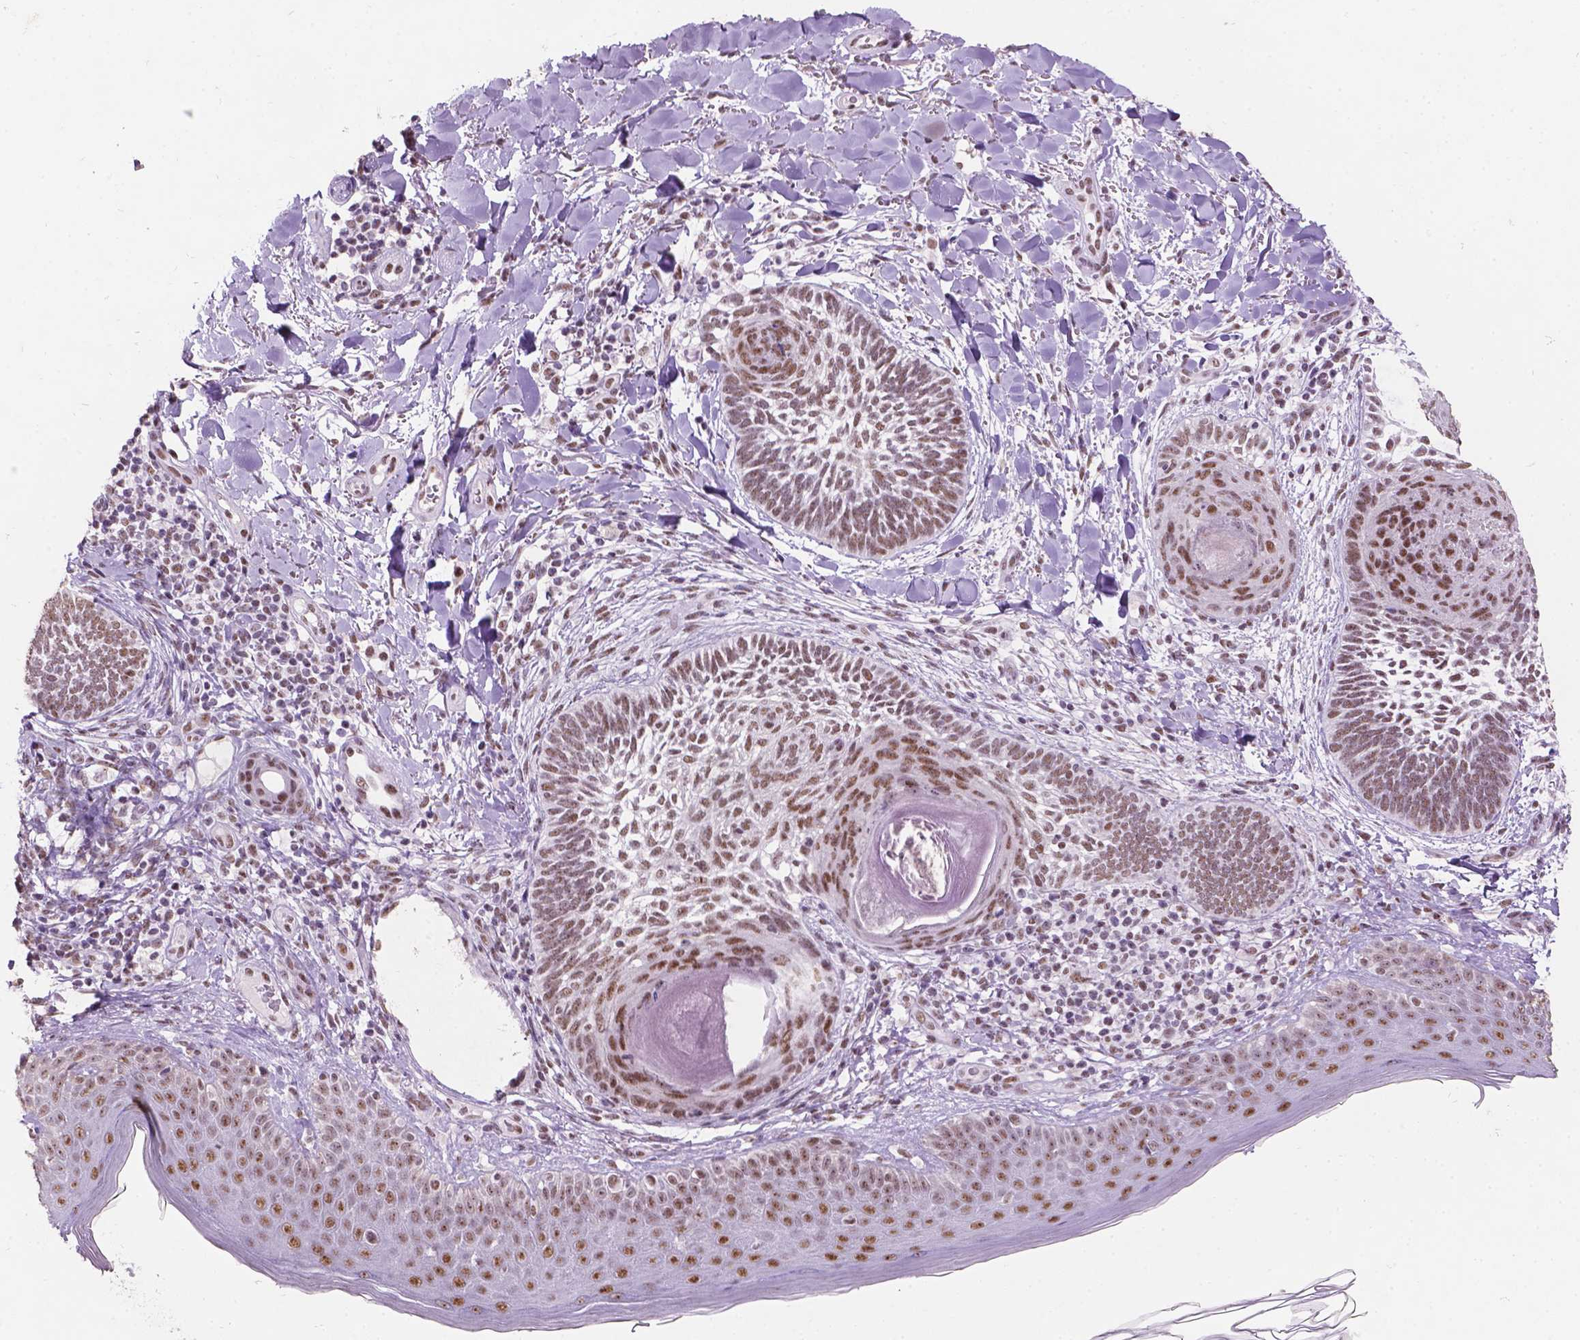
{"staining": {"intensity": "weak", "quantity": ">75%", "location": "nuclear"}, "tissue": "skin cancer", "cell_type": "Tumor cells", "image_type": "cancer", "snomed": [{"axis": "morphology", "description": "Normal tissue, NOS"}, {"axis": "morphology", "description": "Basal cell carcinoma"}, {"axis": "topography", "description": "Skin"}], "caption": "A brown stain labels weak nuclear positivity of a protein in skin basal cell carcinoma tumor cells.", "gene": "COIL", "patient": {"sex": "male", "age": 46}}